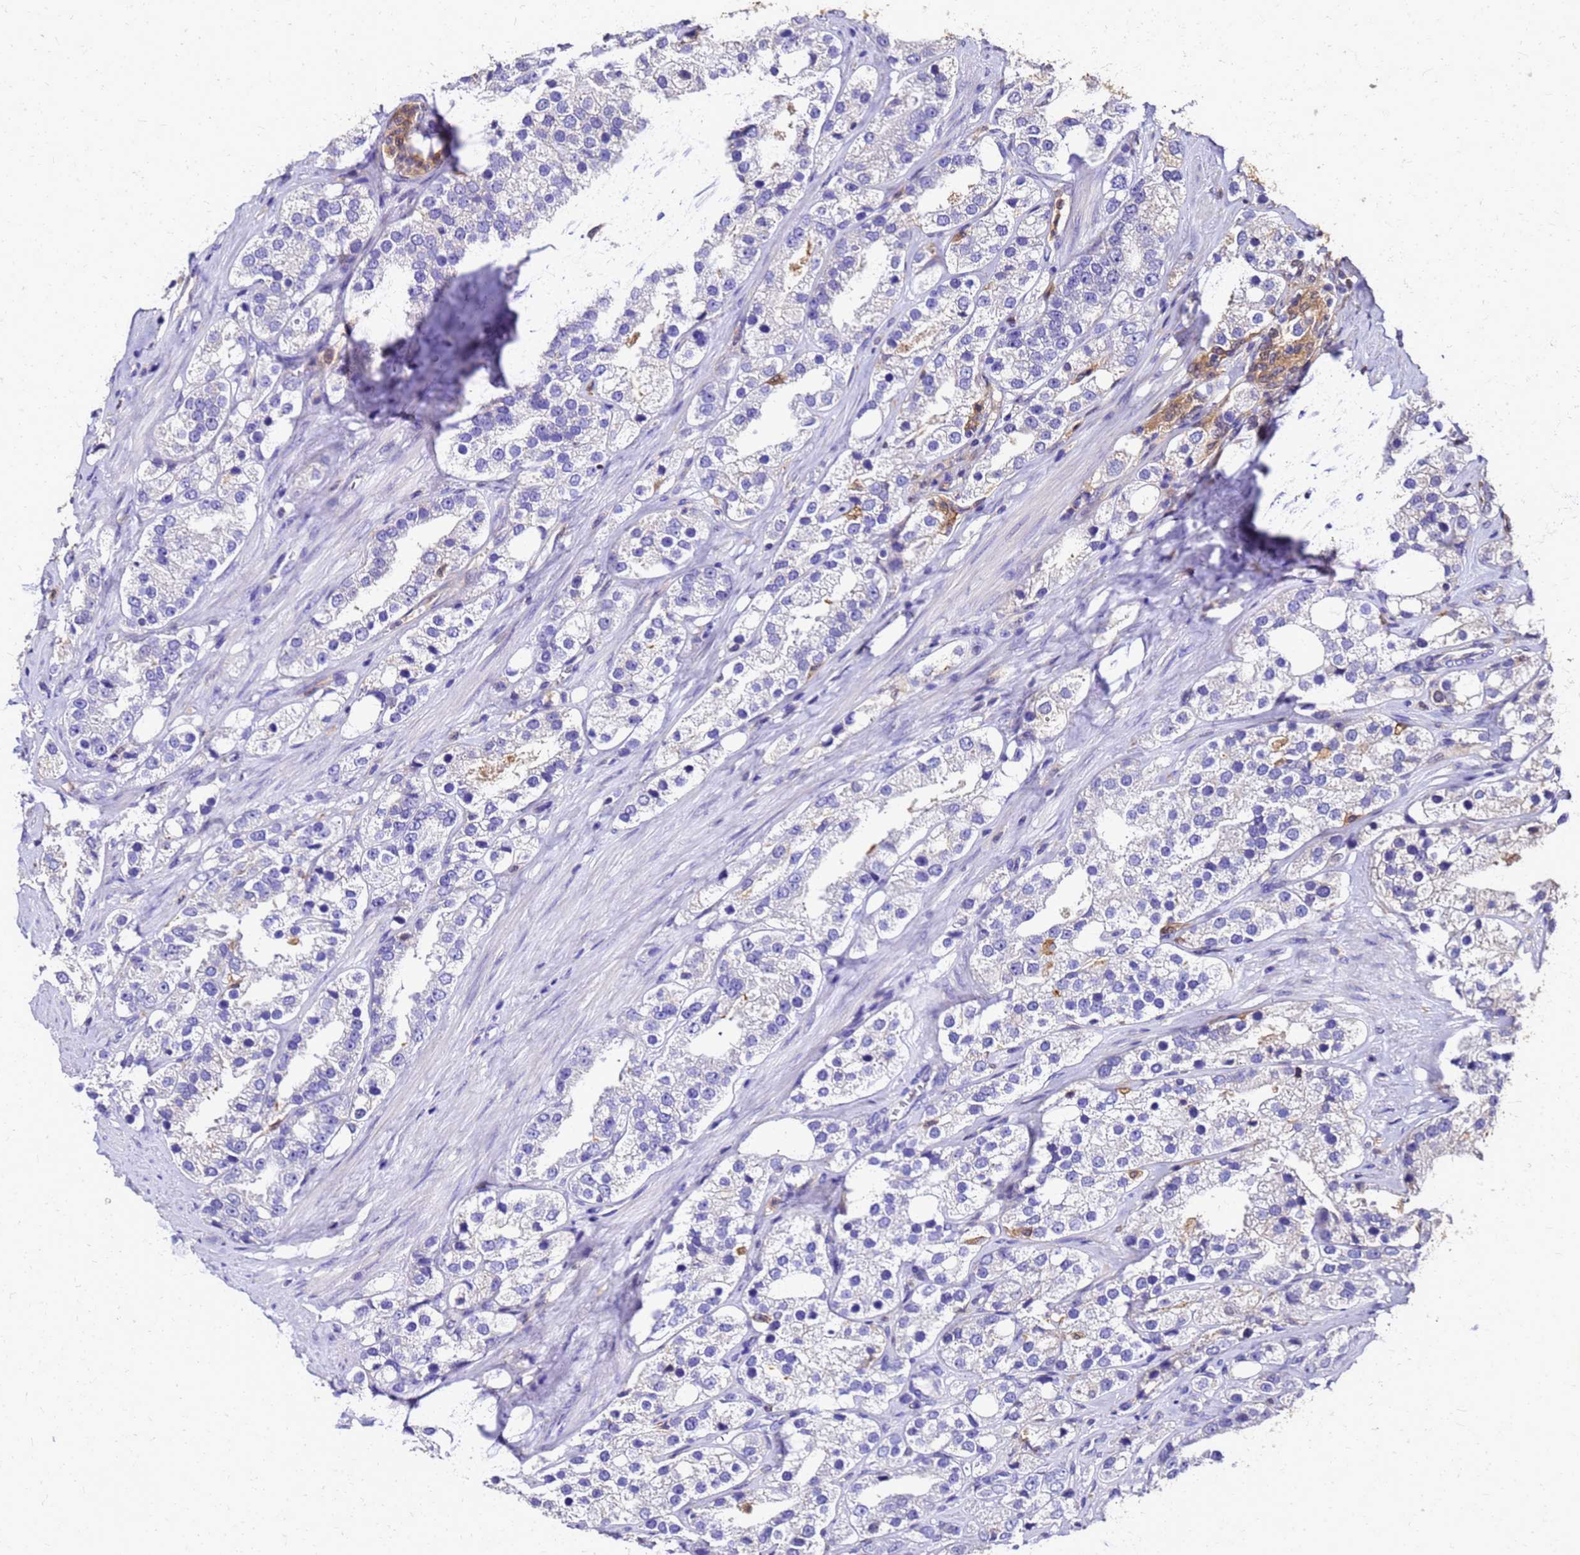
{"staining": {"intensity": "negative", "quantity": "none", "location": "none"}, "tissue": "prostate cancer", "cell_type": "Tumor cells", "image_type": "cancer", "snomed": [{"axis": "morphology", "description": "Adenocarcinoma, NOS"}, {"axis": "topography", "description": "Prostate"}], "caption": "DAB (3,3'-diaminobenzidine) immunohistochemical staining of human prostate cancer exhibits no significant staining in tumor cells.", "gene": "S100A11", "patient": {"sex": "male", "age": 79}}